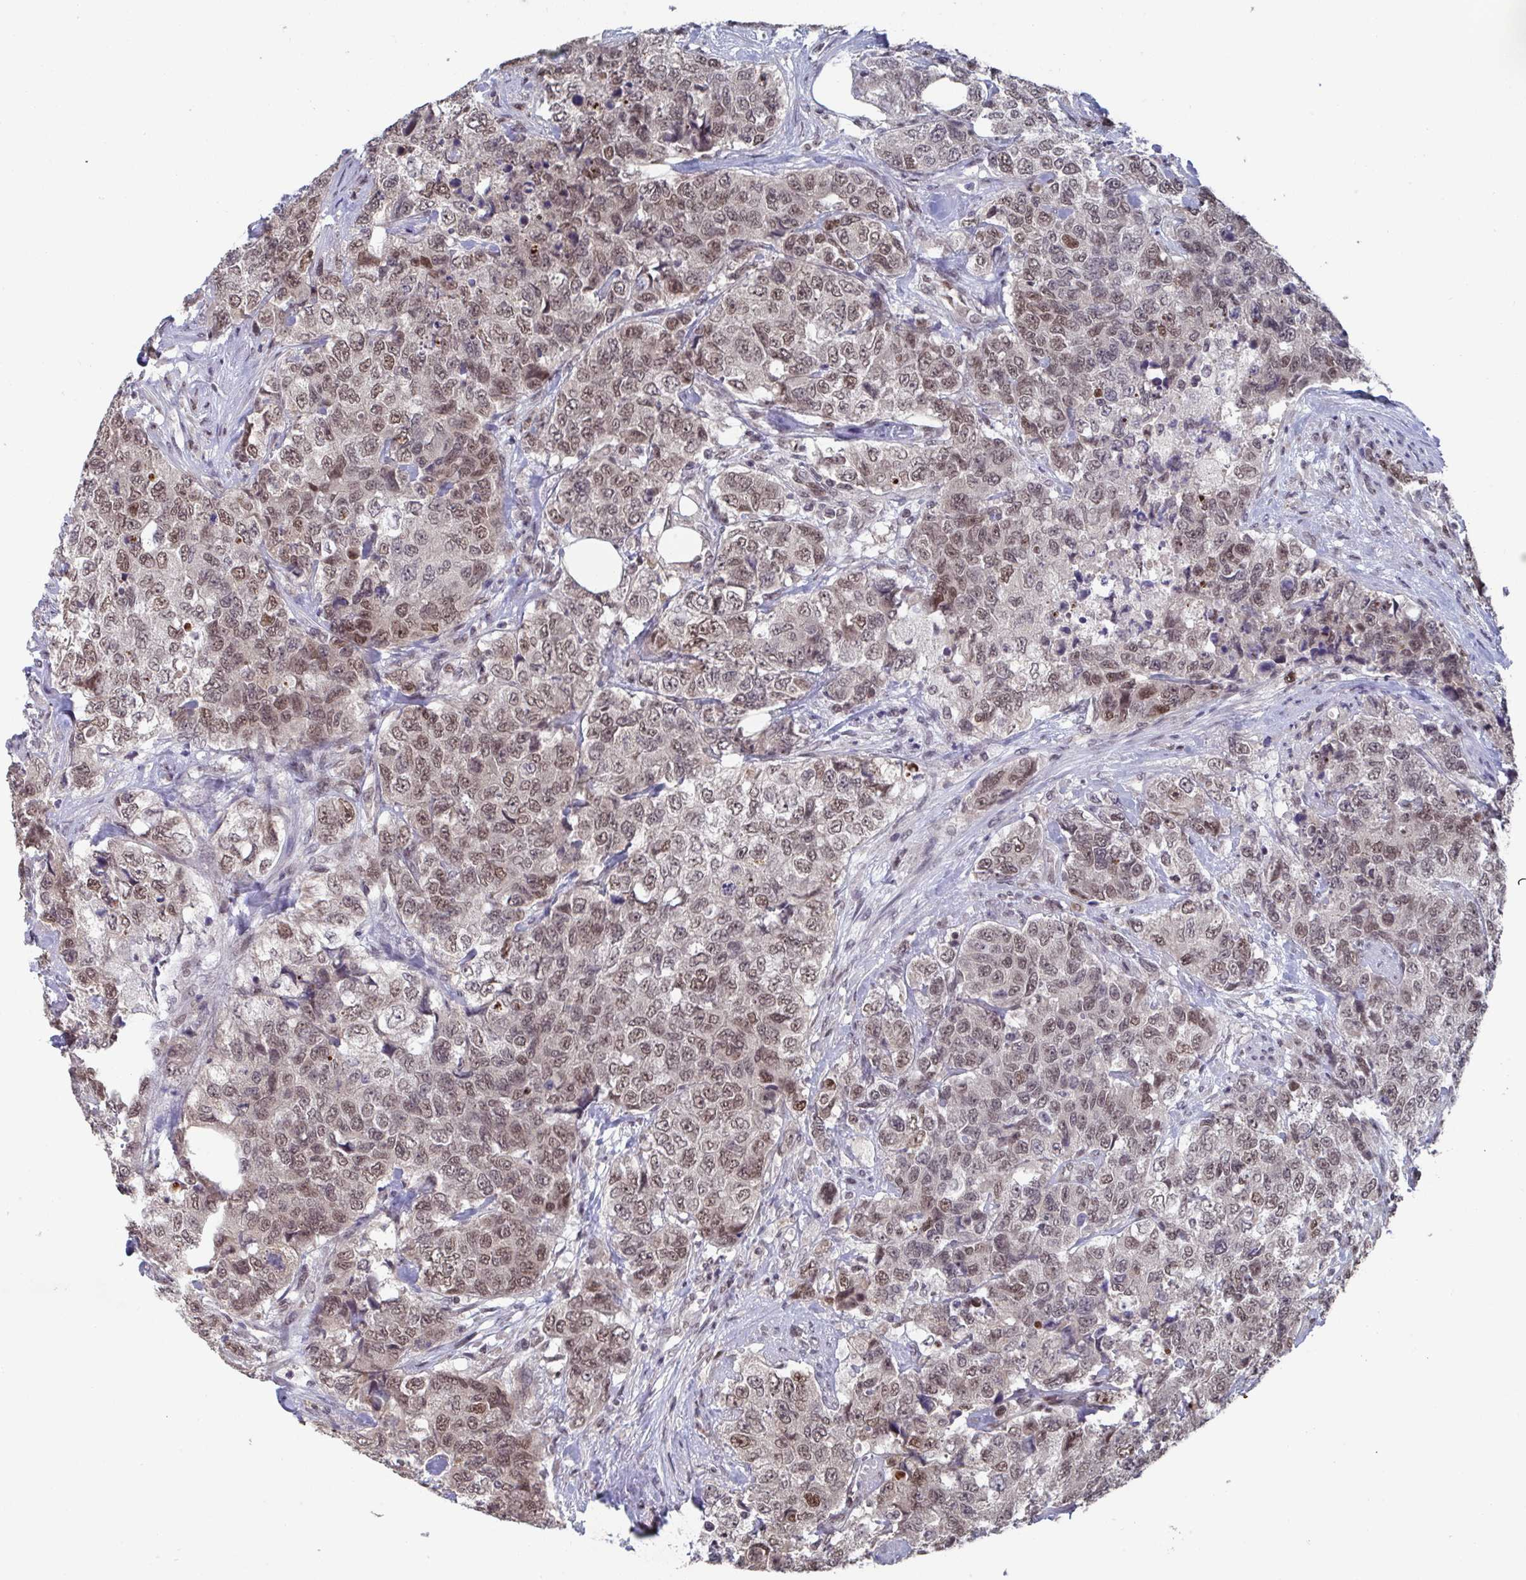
{"staining": {"intensity": "moderate", "quantity": ">75%", "location": "nuclear"}, "tissue": "urothelial cancer", "cell_type": "Tumor cells", "image_type": "cancer", "snomed": [{"axis": "morphology", "description": "Urothelial carcinoma, High grade"}, {"axis": "topography", "description": "Urinary bladder"}], "caption": "Moderate nuclear positivity for a protein is seen in about >75% of tumor cells of urothelial cancer using immunohistochemistry.", "gene": "JMJD1C", "patient": {"sex": "female", "age": 78}}